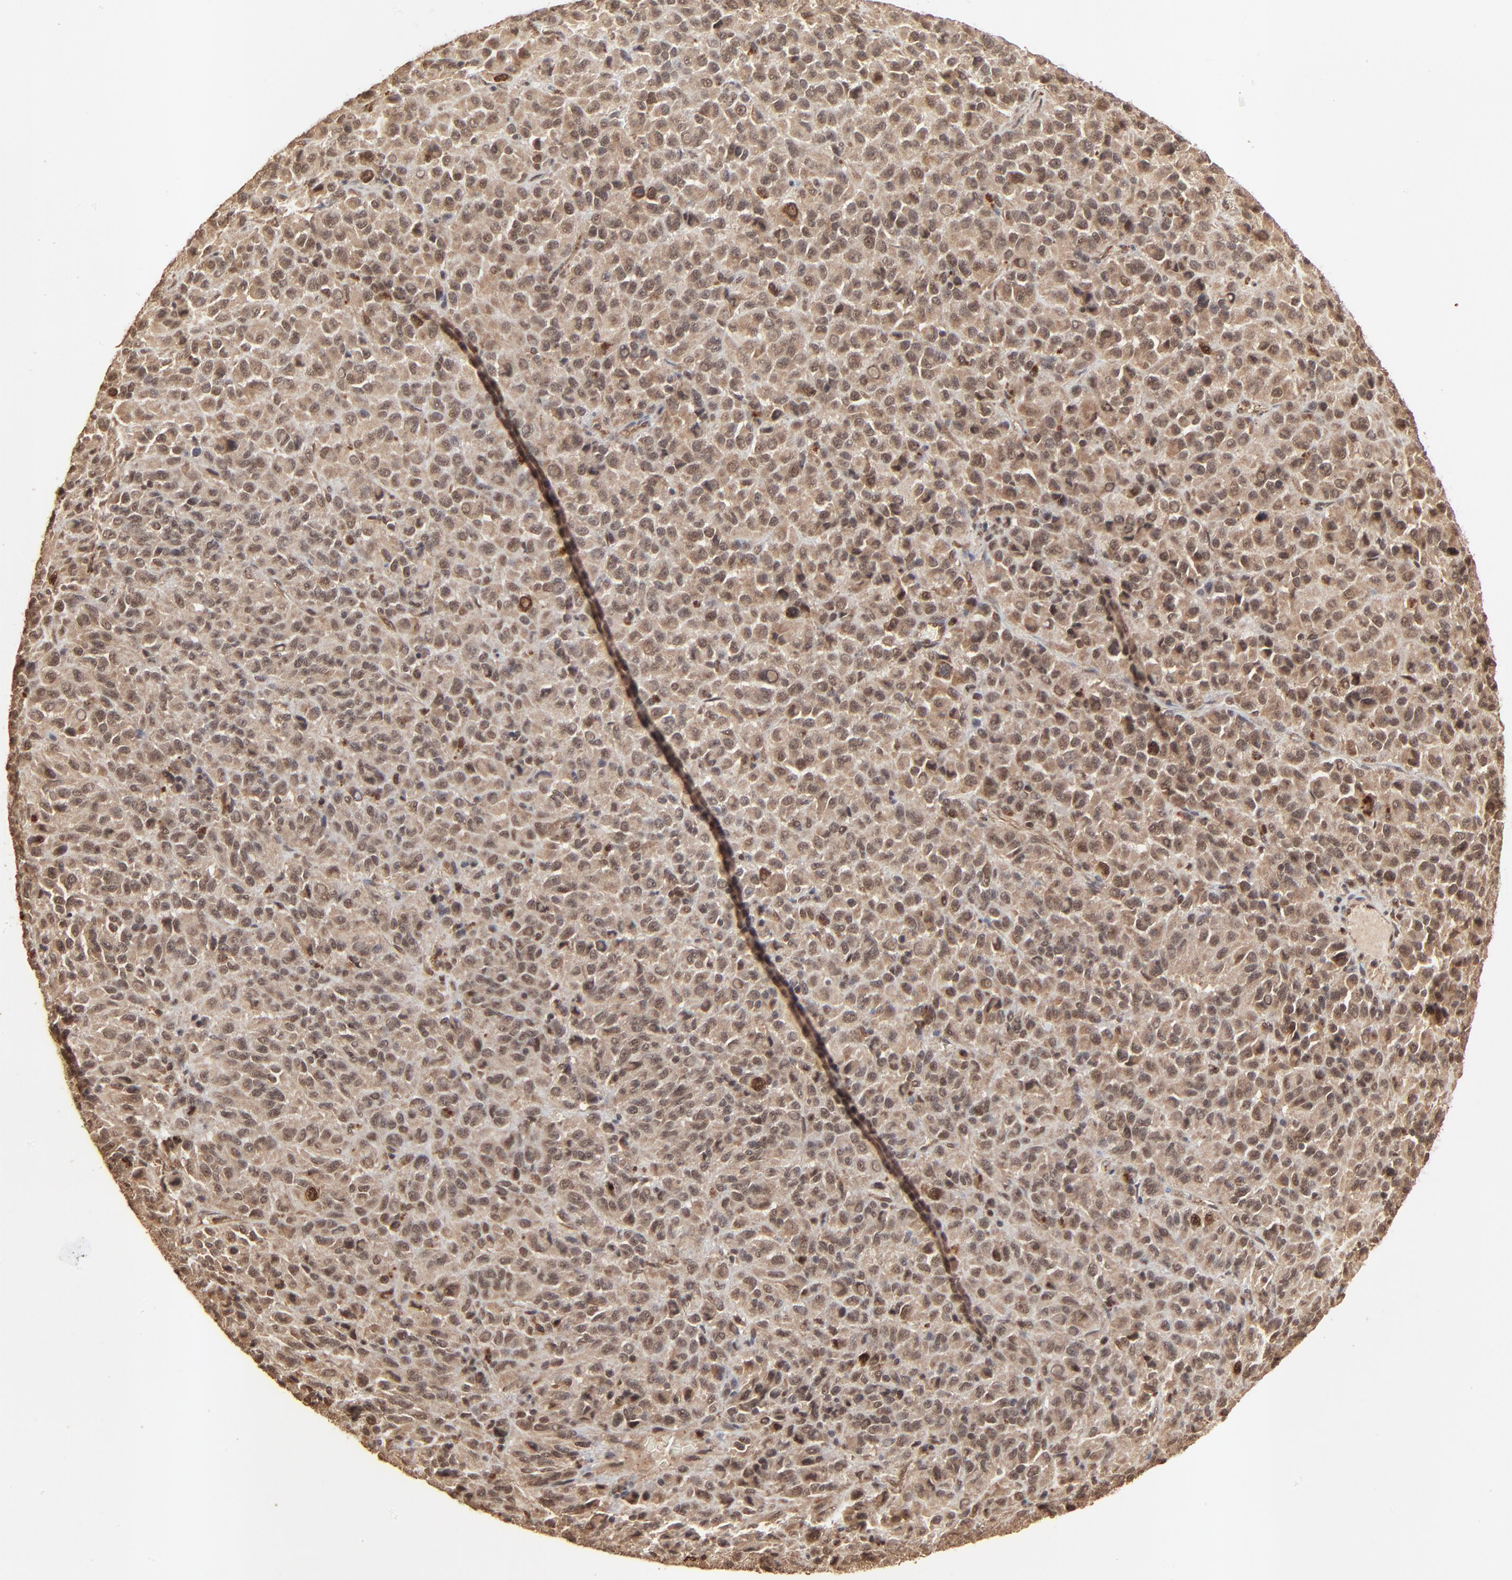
{"staining": {"intensity": "weak", "quantity": ">75%", "location": "cytoplasmic/membranous,nuclear"}, "tissue": "melanoma", "cell_type": "Tumor cells", "image_type": "cancer", "snomed": [{"axis": "morphology", "description": "Malignant melanoma, Metastatic site"}, {"axis": "topography", "description": "Lung"}], "caption": "This image shows immunohistochemistry (IHC) staining of malignant melanoma (metastatic site), with low weak cytoplasmic/membranous and nuclear expression in approximately >75% of tumor cells.", "gene": "FAM227A", "patient": {"sex": "male", "age": 64}}